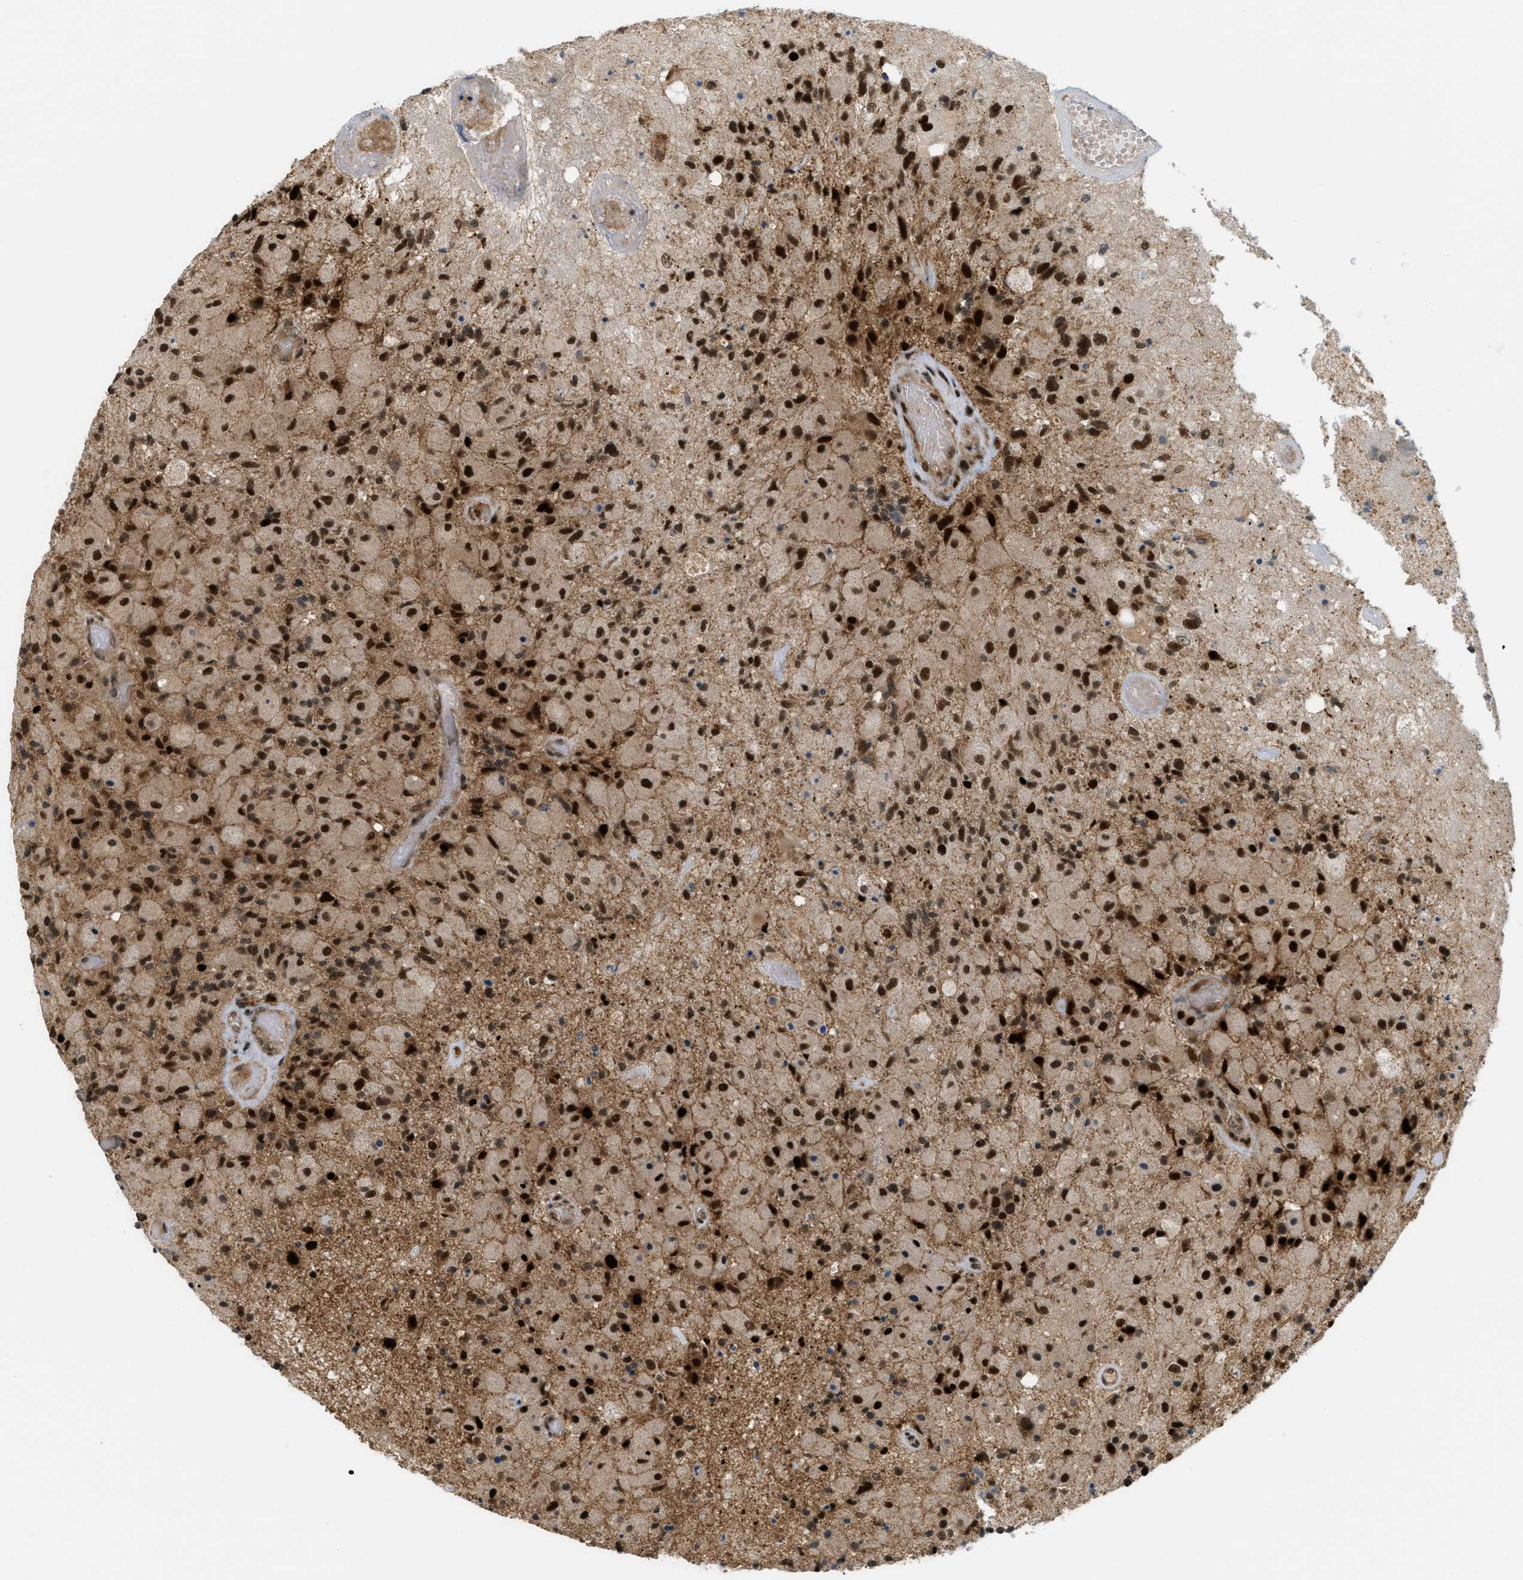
{"staining": {"intensity": "strong", "quantity": ">75%", "location": "cytoplasmic/membranous,nuclear"}, "tissue": "glioma", "cell_type": "Tumor cells", "image_type": "cancer", "snomed": [{"axis": "morphology", "description": "Normal tissue, NOS"}, {"axis": "morphology", "description": "Glioma, malignant, High grade"}, {"axis": "topography", "description": "Cerebral cortex"}], "caption": "The histopathology image shows a brown stain indicating the presence of a protein in the cytoplasmic/membranous and nuclear of tumor cells in malignant glioma (high-grade).", "gene": "TLK1", "patient": {"sex": "male", "age": 77}}